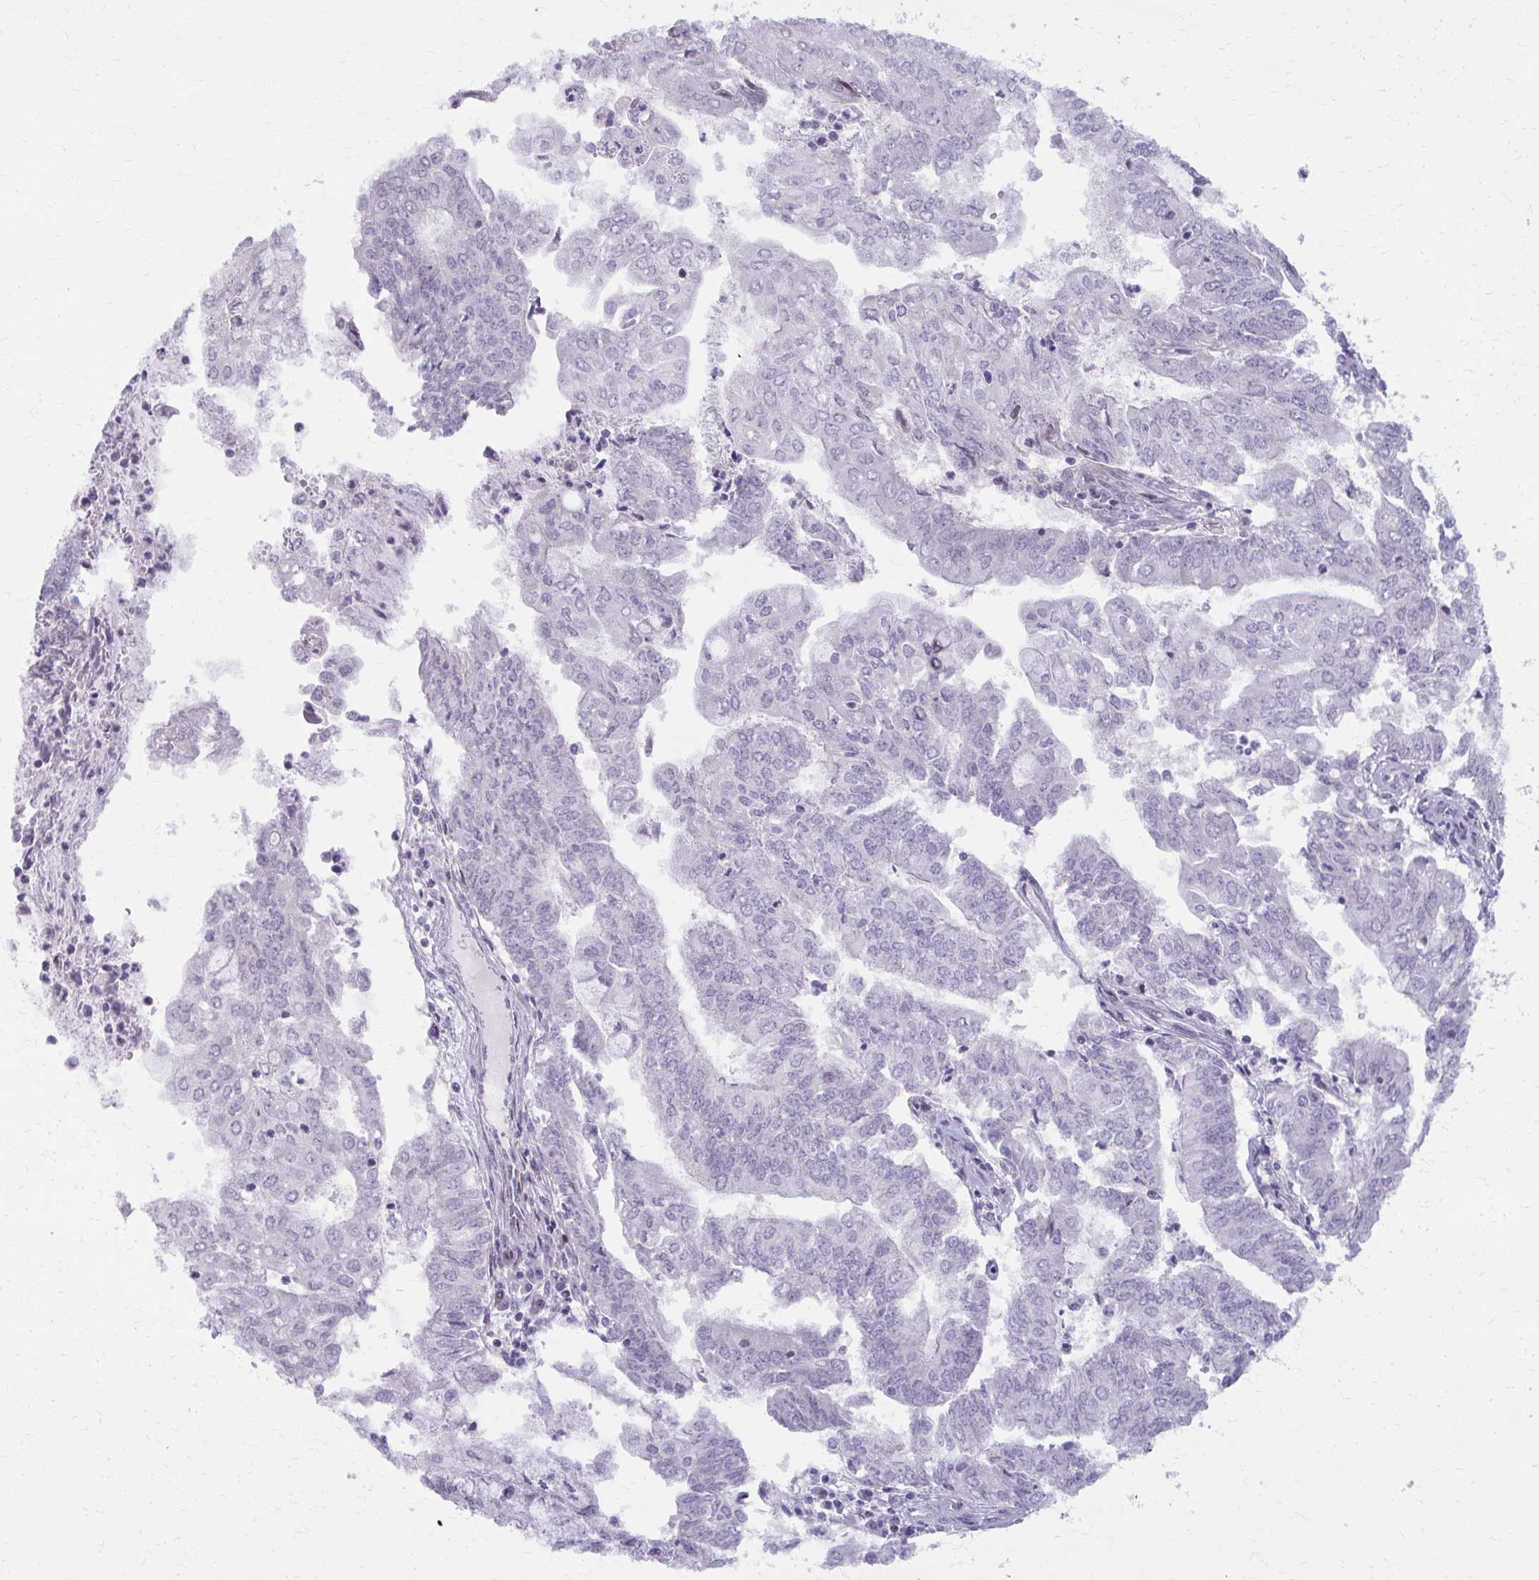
{"staining": {"intensity": "negative", "quantity": "none", "location": "none"}, "tissue": "endometrial cancer", "cell_type": "Tumor cells", "image_type": "cancer", "snomed": [{"axis": "morphology", "description": "Adenocarcinoma, NOS"}, {"axis": "topography", "description": "Endometrium"}], "caption": "High power microscopy image of an immunohistochemistry image of endometrial cancer (adenocarcinoma), revealing no significant positivity in tumor cells.", "gene": "MAF1", "patient": {"sex": "female", "age": 61}}